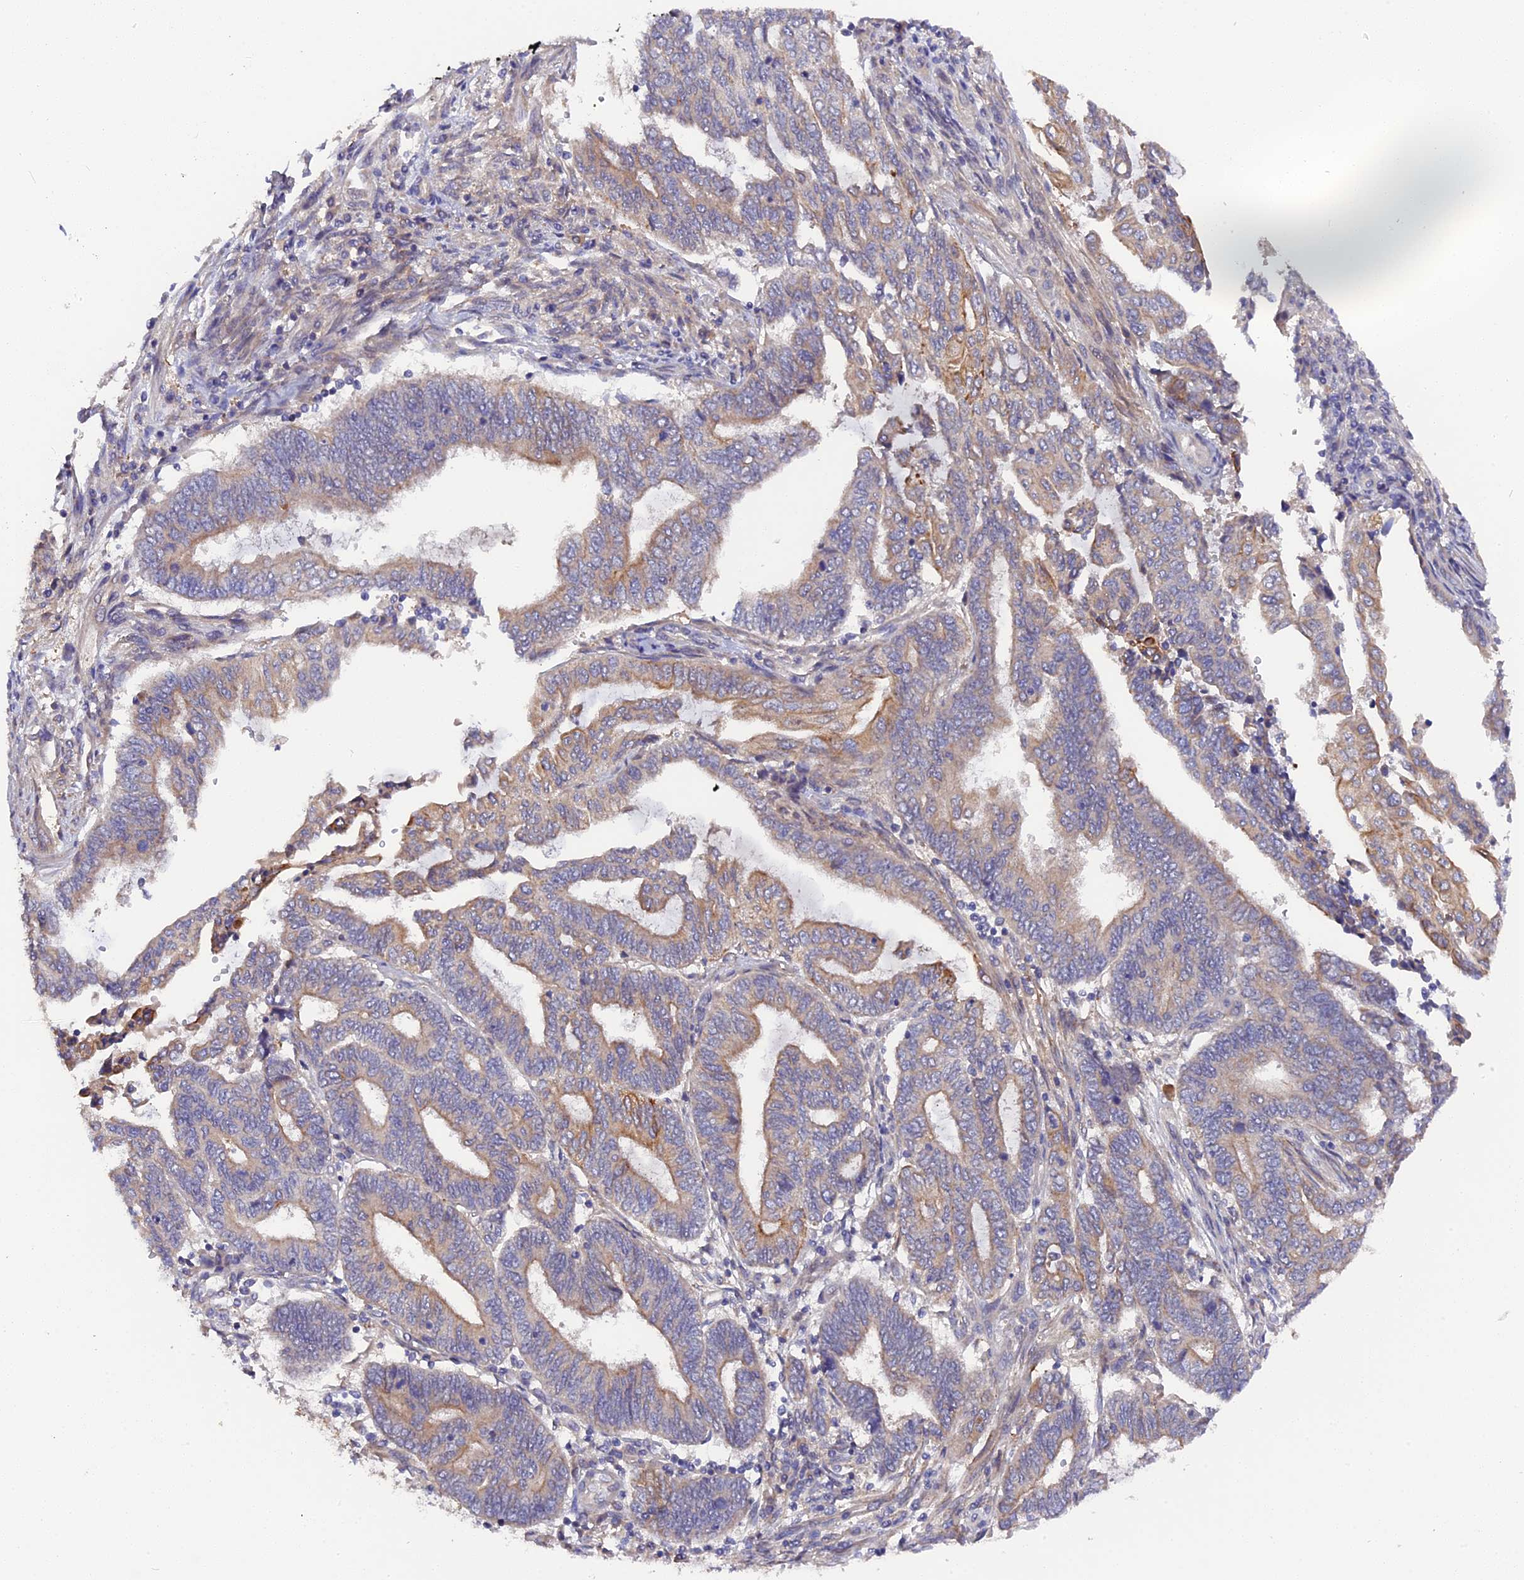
{"staining": {"intensity": "moderate", "quantity": "<25%", "location": "cytoplasmic/membranous"}, "tissue": "endometrial cancer", "cell_type": "Tumor cells", "image_type": "cancer", "snomed": [{"axis": "morphology", "description": "Adenocarcinoma, NOS"}, {"axis": "topography", "description": "Uterus"}, {"axis": "topography", "description": "Endometrium"}], "caption": "Tumor cells exhibit moderate cytoplasmic/membranous positivity in approximately <25% of cells in endometrial cancer.", "gene": "ZCCHC2", "patient": {"sex": "female", "age": 70}}